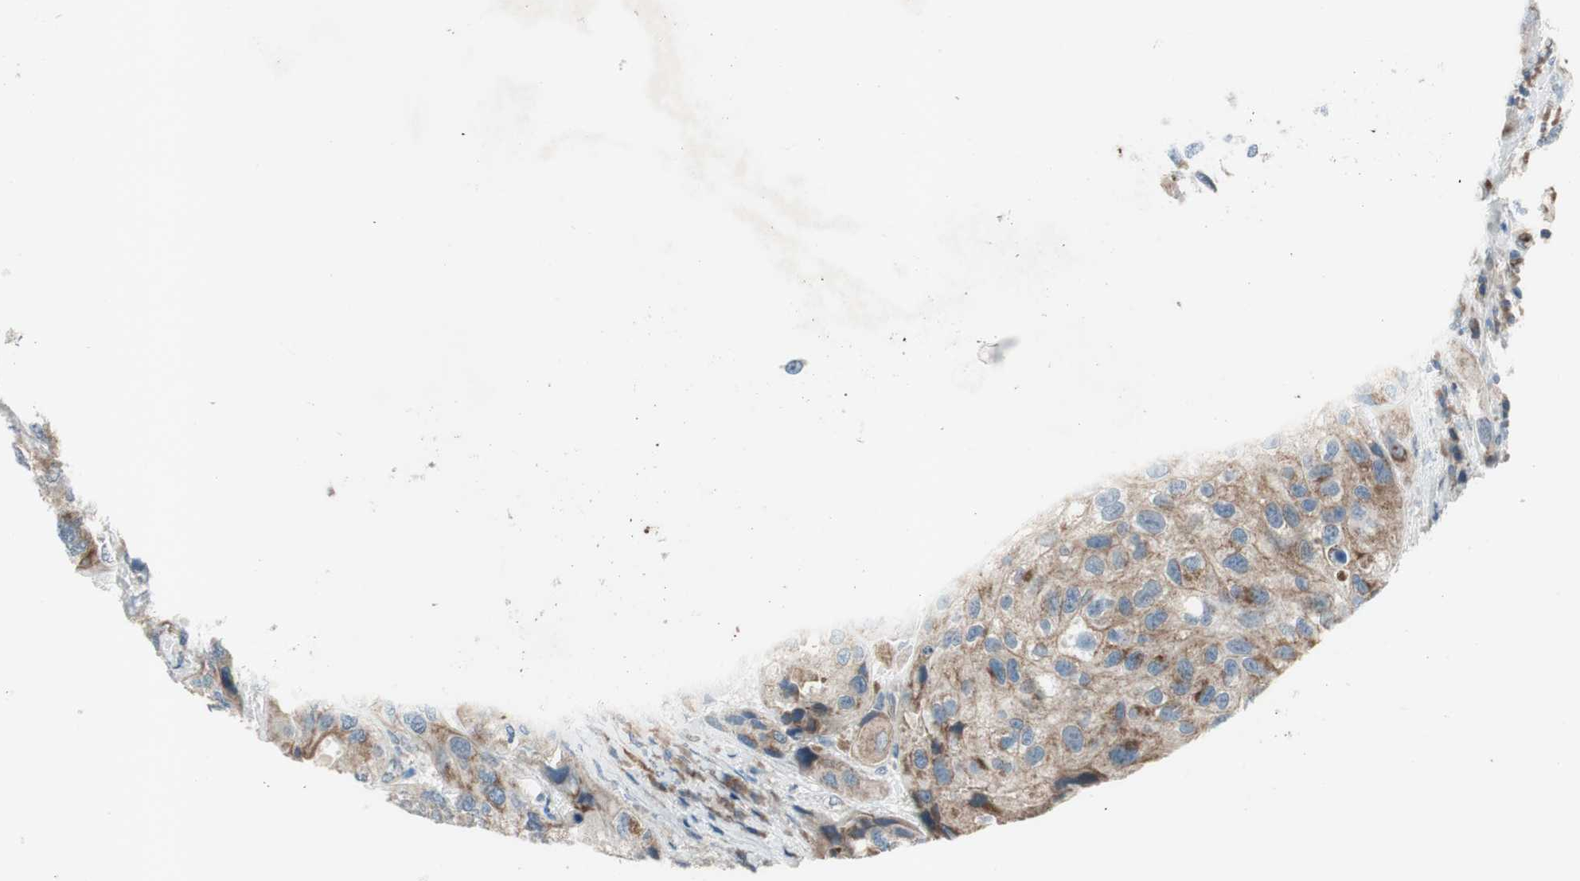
{"staining": {"intensity": "weak", "quantity": ">75%", "location": "cytoplasmic/membranous"}, "tissue": "urothelial cancer", "cell_type": "Tumor cells", "image_type": "cancer", "snomed": [{"axis": "morphology", "description": "Urothelial carcinoma, High grade"}, {"axis": "topography", "description": "Urinary bladder"}], "caption": "Protein positivity by immunohistochemistry displays weak cytoplasmic/membranous expression in about >75% of tumor cells in urothelial carcinoma (high-grade).", "gene": "GYPC", "patient": {"sex": "female", "age": 64}}